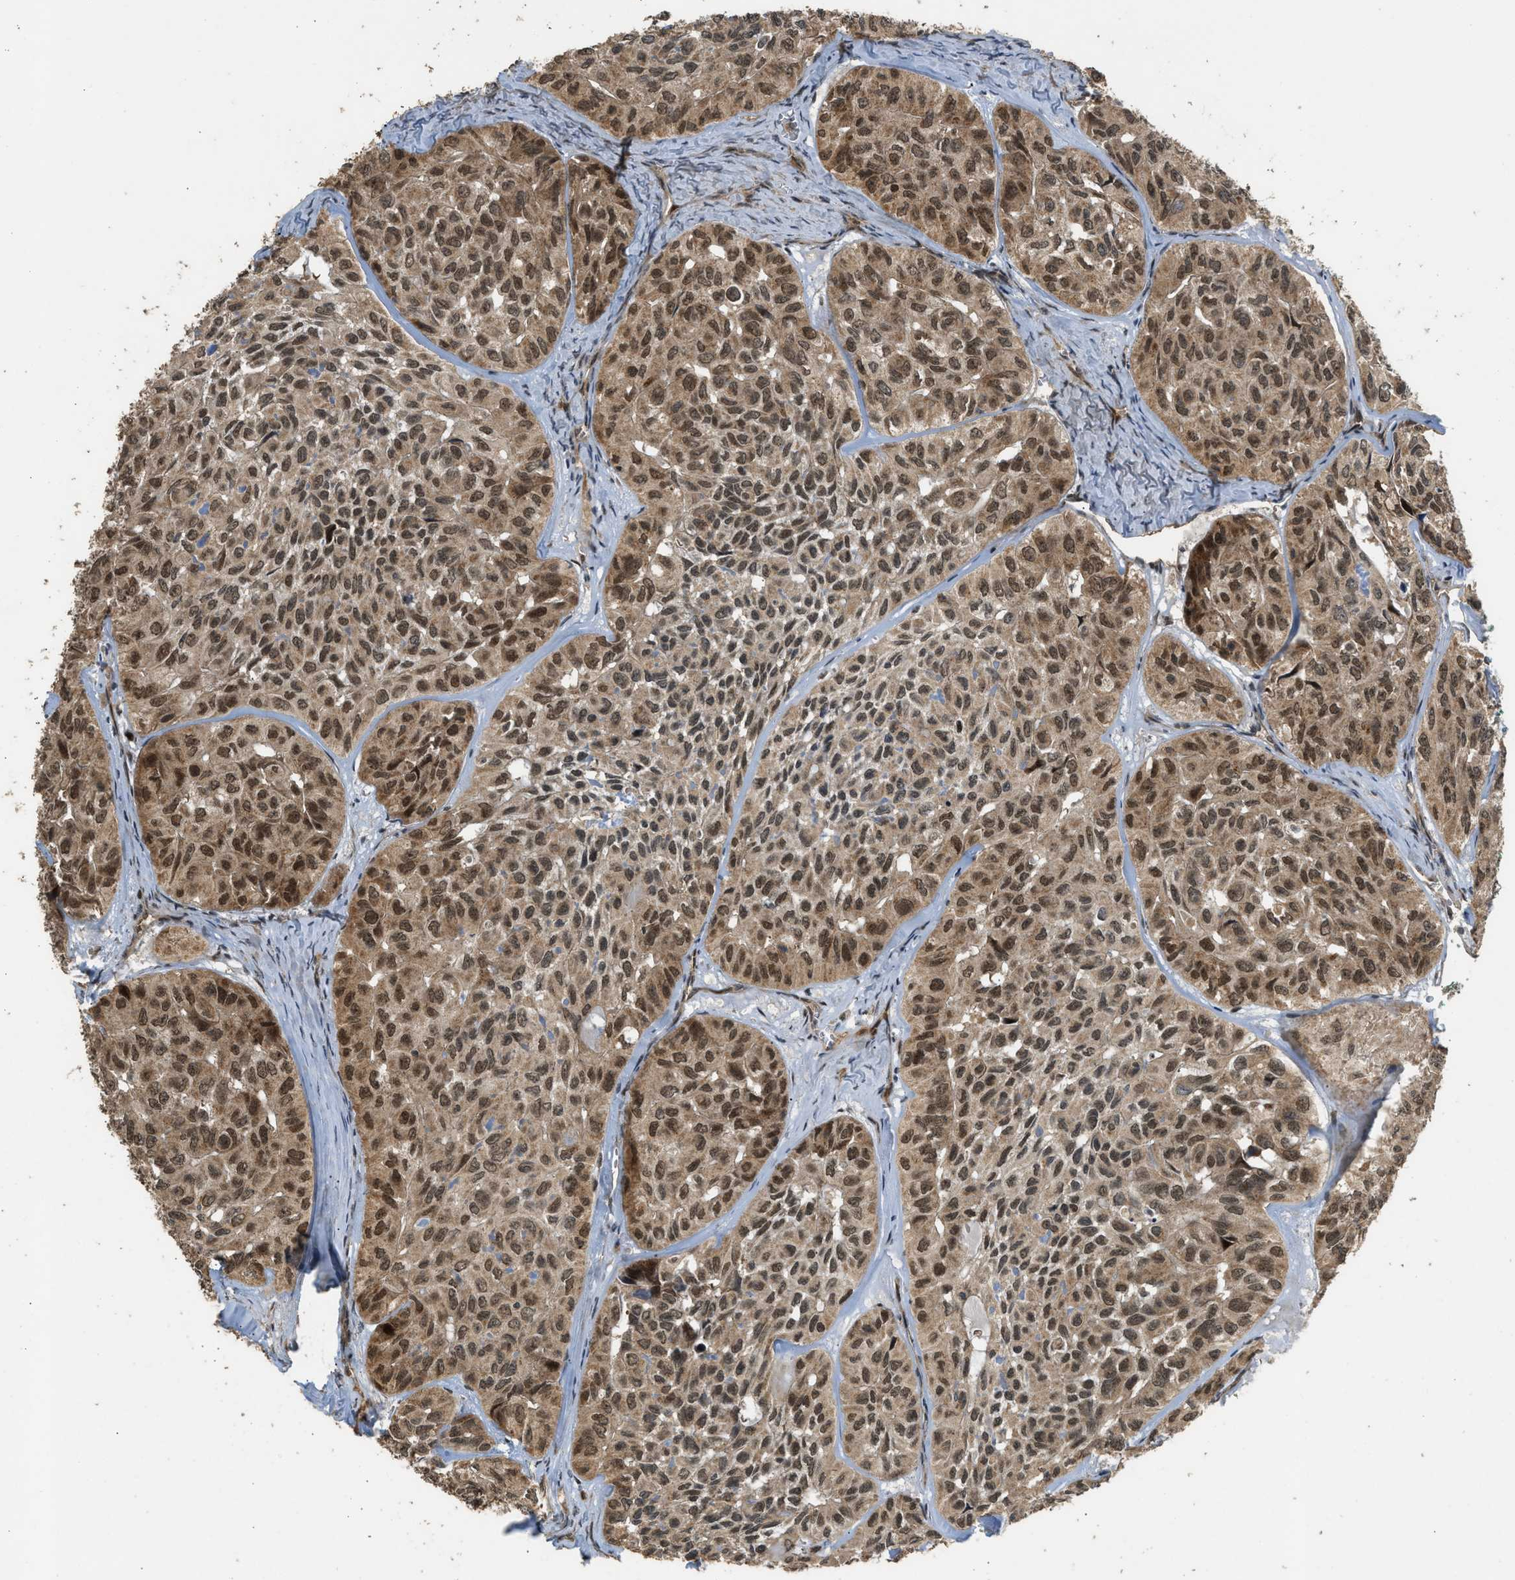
{"staining": {"intensity": "moderate", "quantity": ">75%", "location": "cytoplasmic/membranous,nuclear"}, "tissue": "head and neck cancer", "cell_type": "Tumor cells", "image_type": "cancer", "snomed": [{"axis": "morphology", "description": "Adenocarcinoma, NOS"}, {"axis": "topography", "description": "Salivary gland, NOS"}, {"axis": "topography", "description": "Head-Neck"}], "caption": "Immunohistochemistry (DAB) staining of human head and neck cancer (adenocarcinoma) exhibits moderate cytoplasmic/membranous and nuclear protein expression in approximately >75% of tumor cells.", "gene": "GET1", "patient": {"sex": "female", "age": 76}}